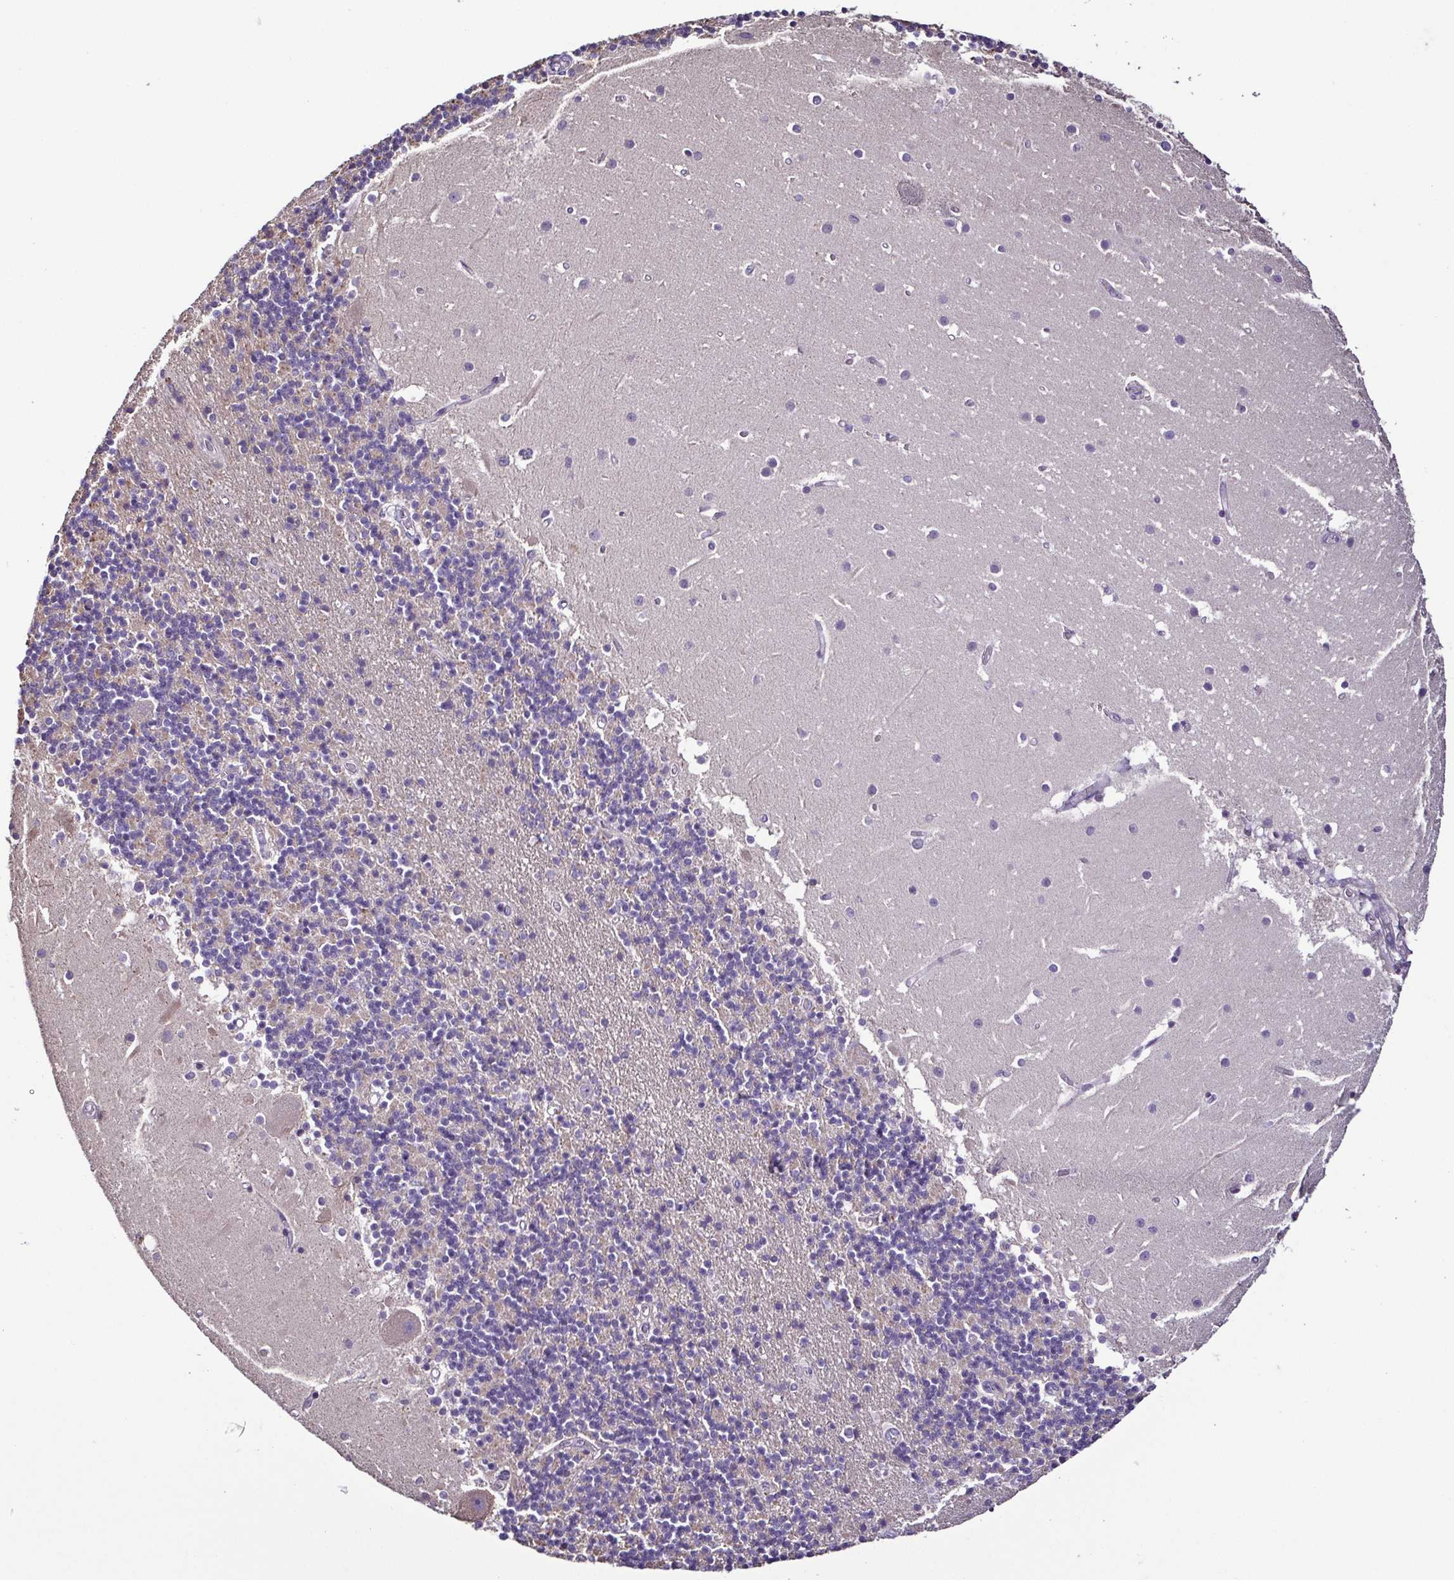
{"staining": {"intensity": "negative", "quantity": "none", "location": "none"}, "tissue": "cerebellum", "cell_type": "Cells in granular layer", "image_type": "normal", "snomed": [{"axis": "morphology", "description": "Normal tissue, NOS"}, {"axis": "topography", "description": "Cerebellum"}], "caption": "Cerebellum stained for a protein using immunohistochemistry (IHC) displays no staining cells in granular layer.", "gene": "LMOD2", "patient": {"sex": "male", "age": 54}}